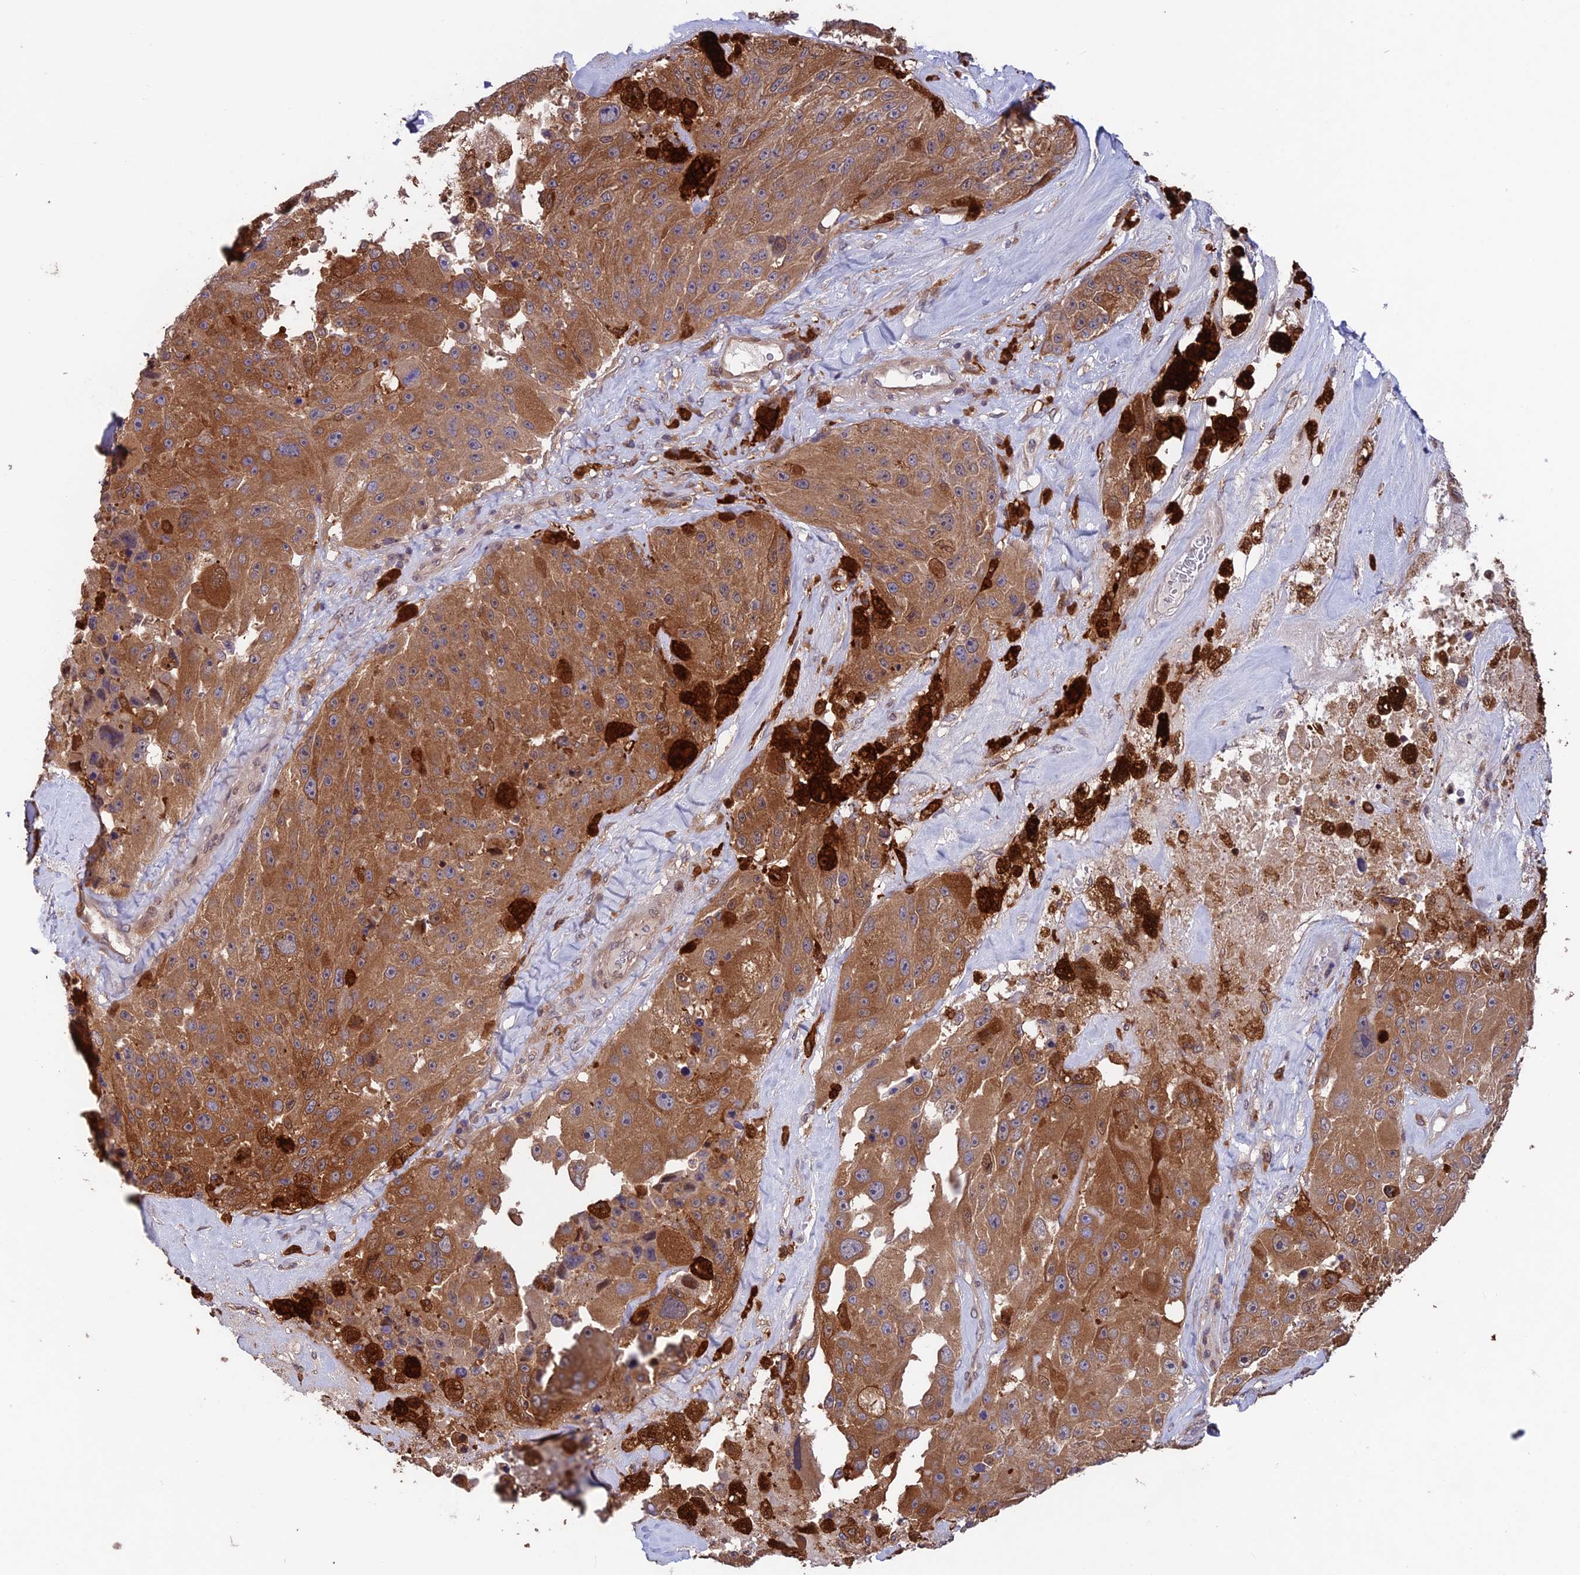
{"staining": {"intensity": "moderate", "quantity": ">75%", "location": "cytoplasmic/membranous"}, "tissue": "melanoma", "cell_type": "Tumor cells", "image_type": "cancer", "snomed": [{"axis": "morphology", "description": "Malignant melanoma, Metastatic site"}, {"axis": "topography", "description": "Lymph node"}], "caption": "Protein staining of melanoma tissue demonstrates moderate cytoplasmic/membranous staining in approximately >75% of tumor cells. (DAB IHC with brightfield microscopy, high magnification).", "gene": "MAST2", "patient": {"sex": "male", "age": 62}}